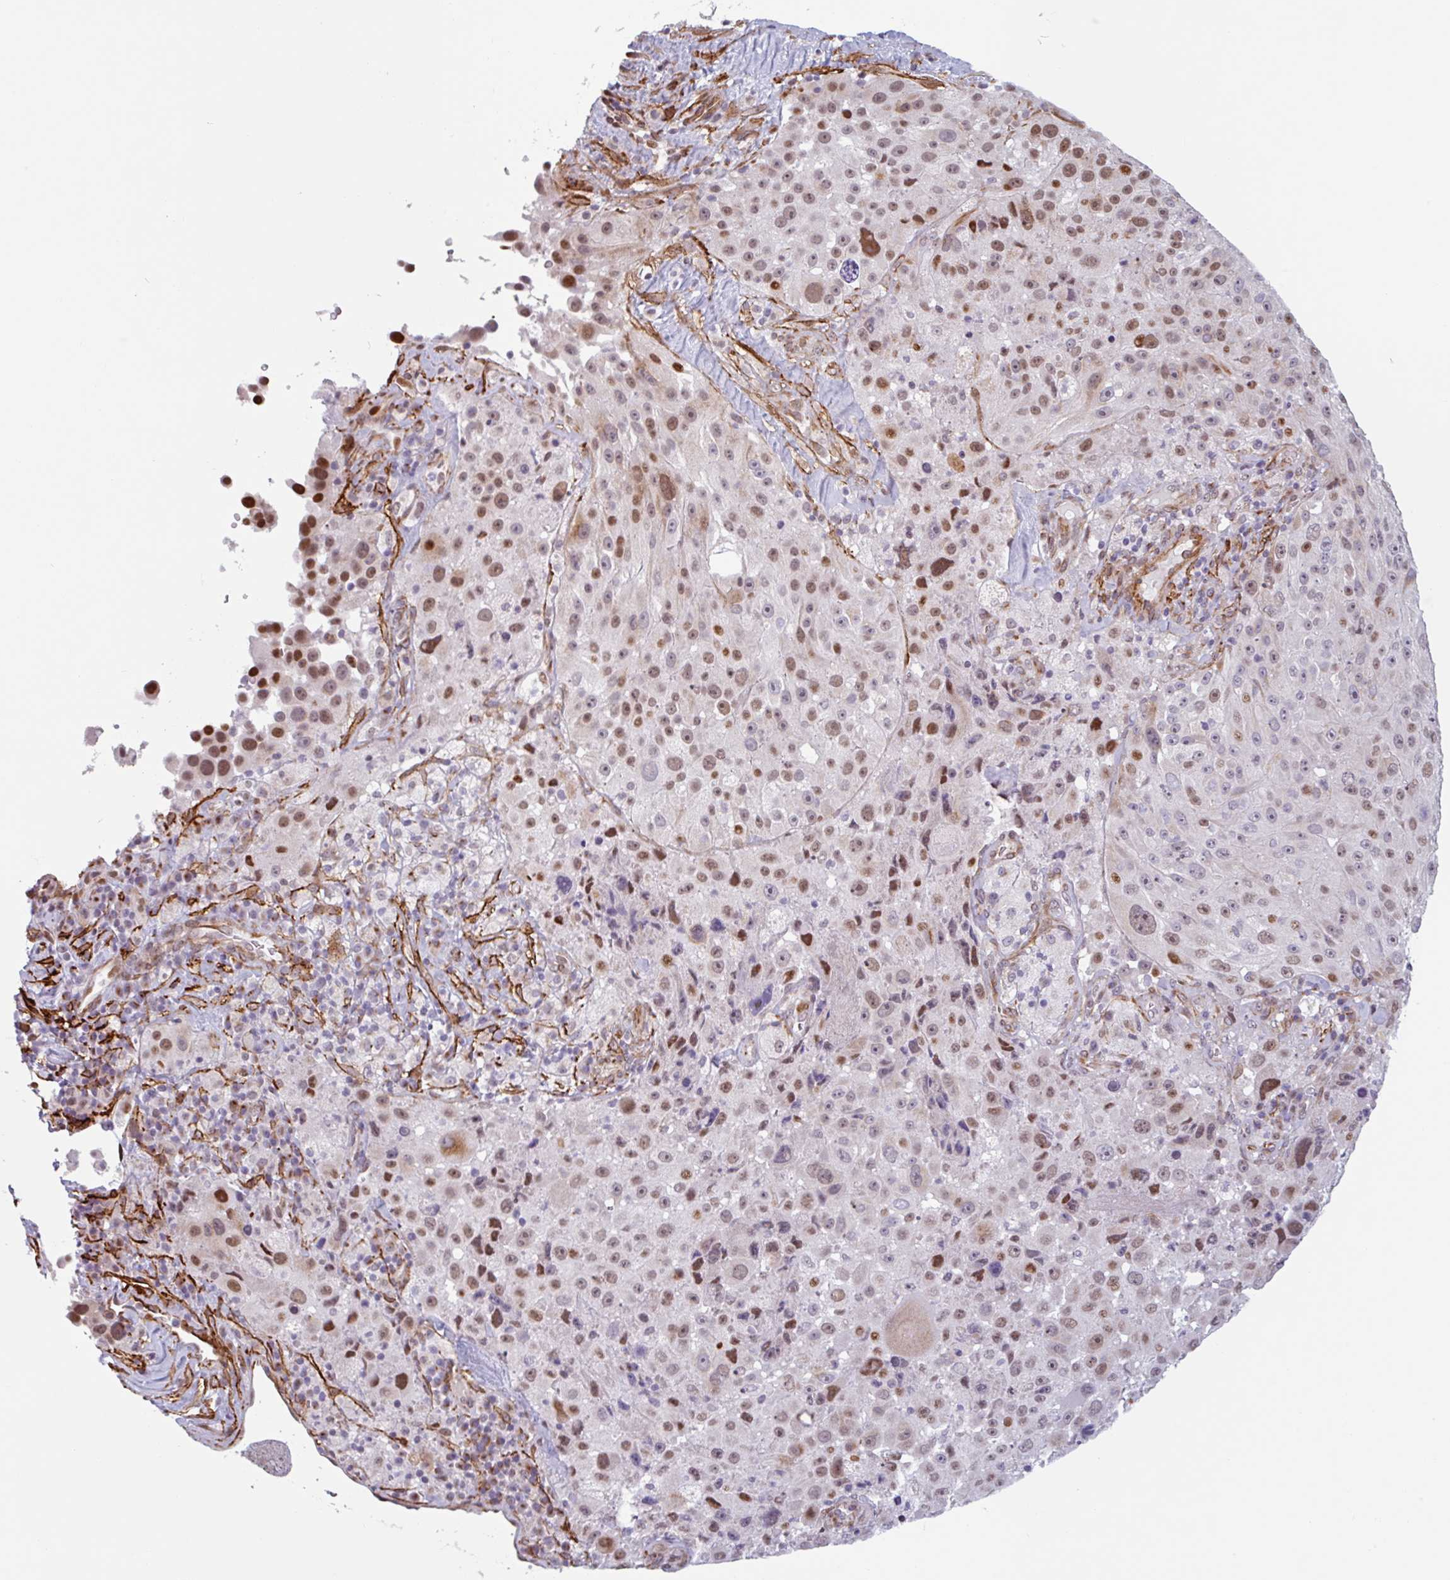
{"staining": {"intensity": "moderate", "quantity": "25%-75%", "location": "nuclear"}, "tissue": "melanoma", "cell_type": "Tumor cells", "image_type": "cancer", "snomed": [{"axis": "morphology", "description": "Malignant melanoma, Metastatic site"}, {"axis": "topography", "description": "Lymph node"}], "caption": "Tumor cells exhibit medium levels of moderate nuclear positivity in about 25%-75% of cells in malignant melanoma (metastatic site). (Brightfield microscopy of DAB IHC at high magnification).", "gene": "TMEM119", "patient": {"sex": "male", "age": 62}}